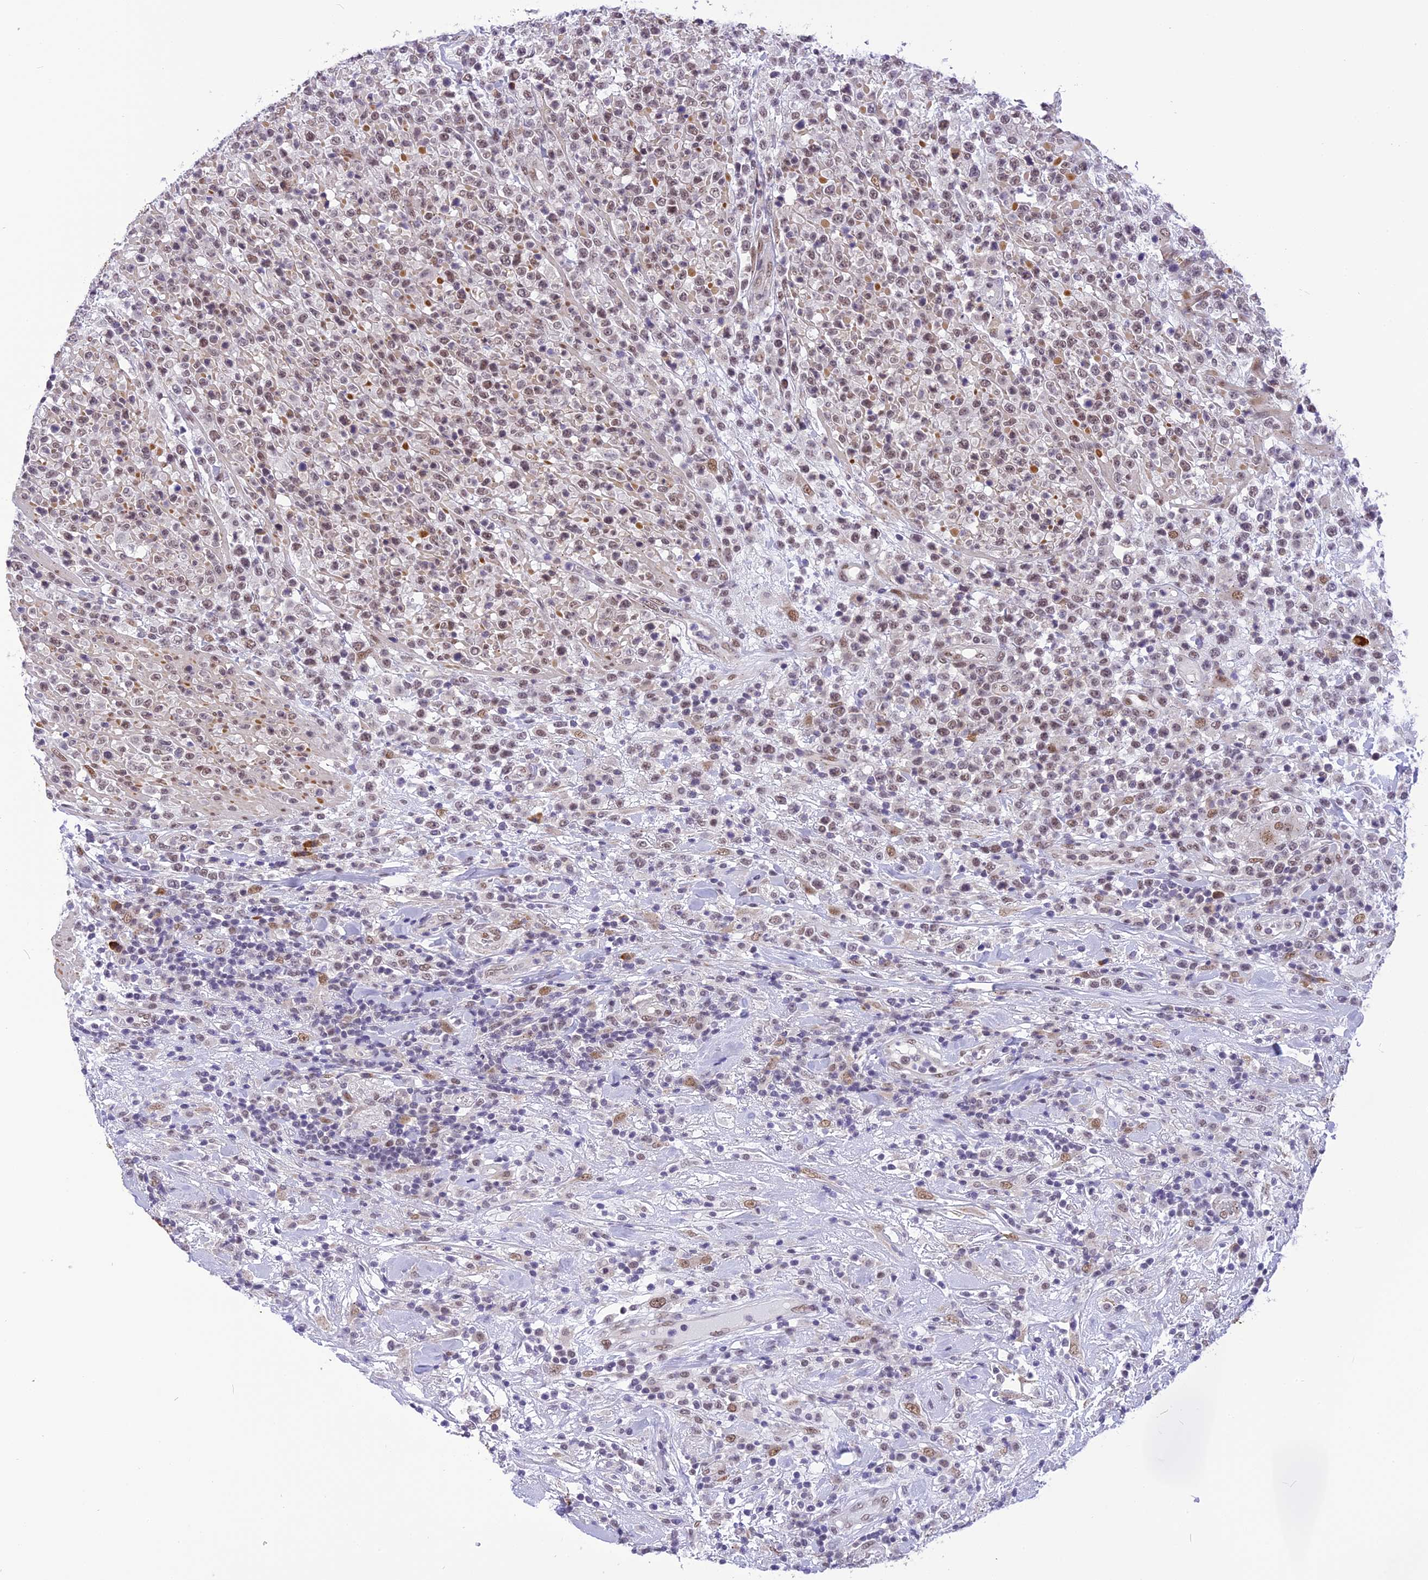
{"staining": {"intensity": "moderate", "quantity": "25%-75%", "location": "nuclear"}, "tissue": "lymphoma", "cell_type": "Tumor cells", "image_type": "cancer", "snomed": [{"axis": "morphology", "description": "Malignant lymphoma, non-Hodgkin's type, High grade"}, {"axis": "topography", "description": "Colon"}], "caption": "Protein expression analysis of high-grade malignant lymphoma, non-Hodgkin's type demonstrates moderate nuclear expression in approximately 25%-75% of tumor cells.", "gene": "IRF2BP1", "patient": {"sex": "female", "age": 53}}